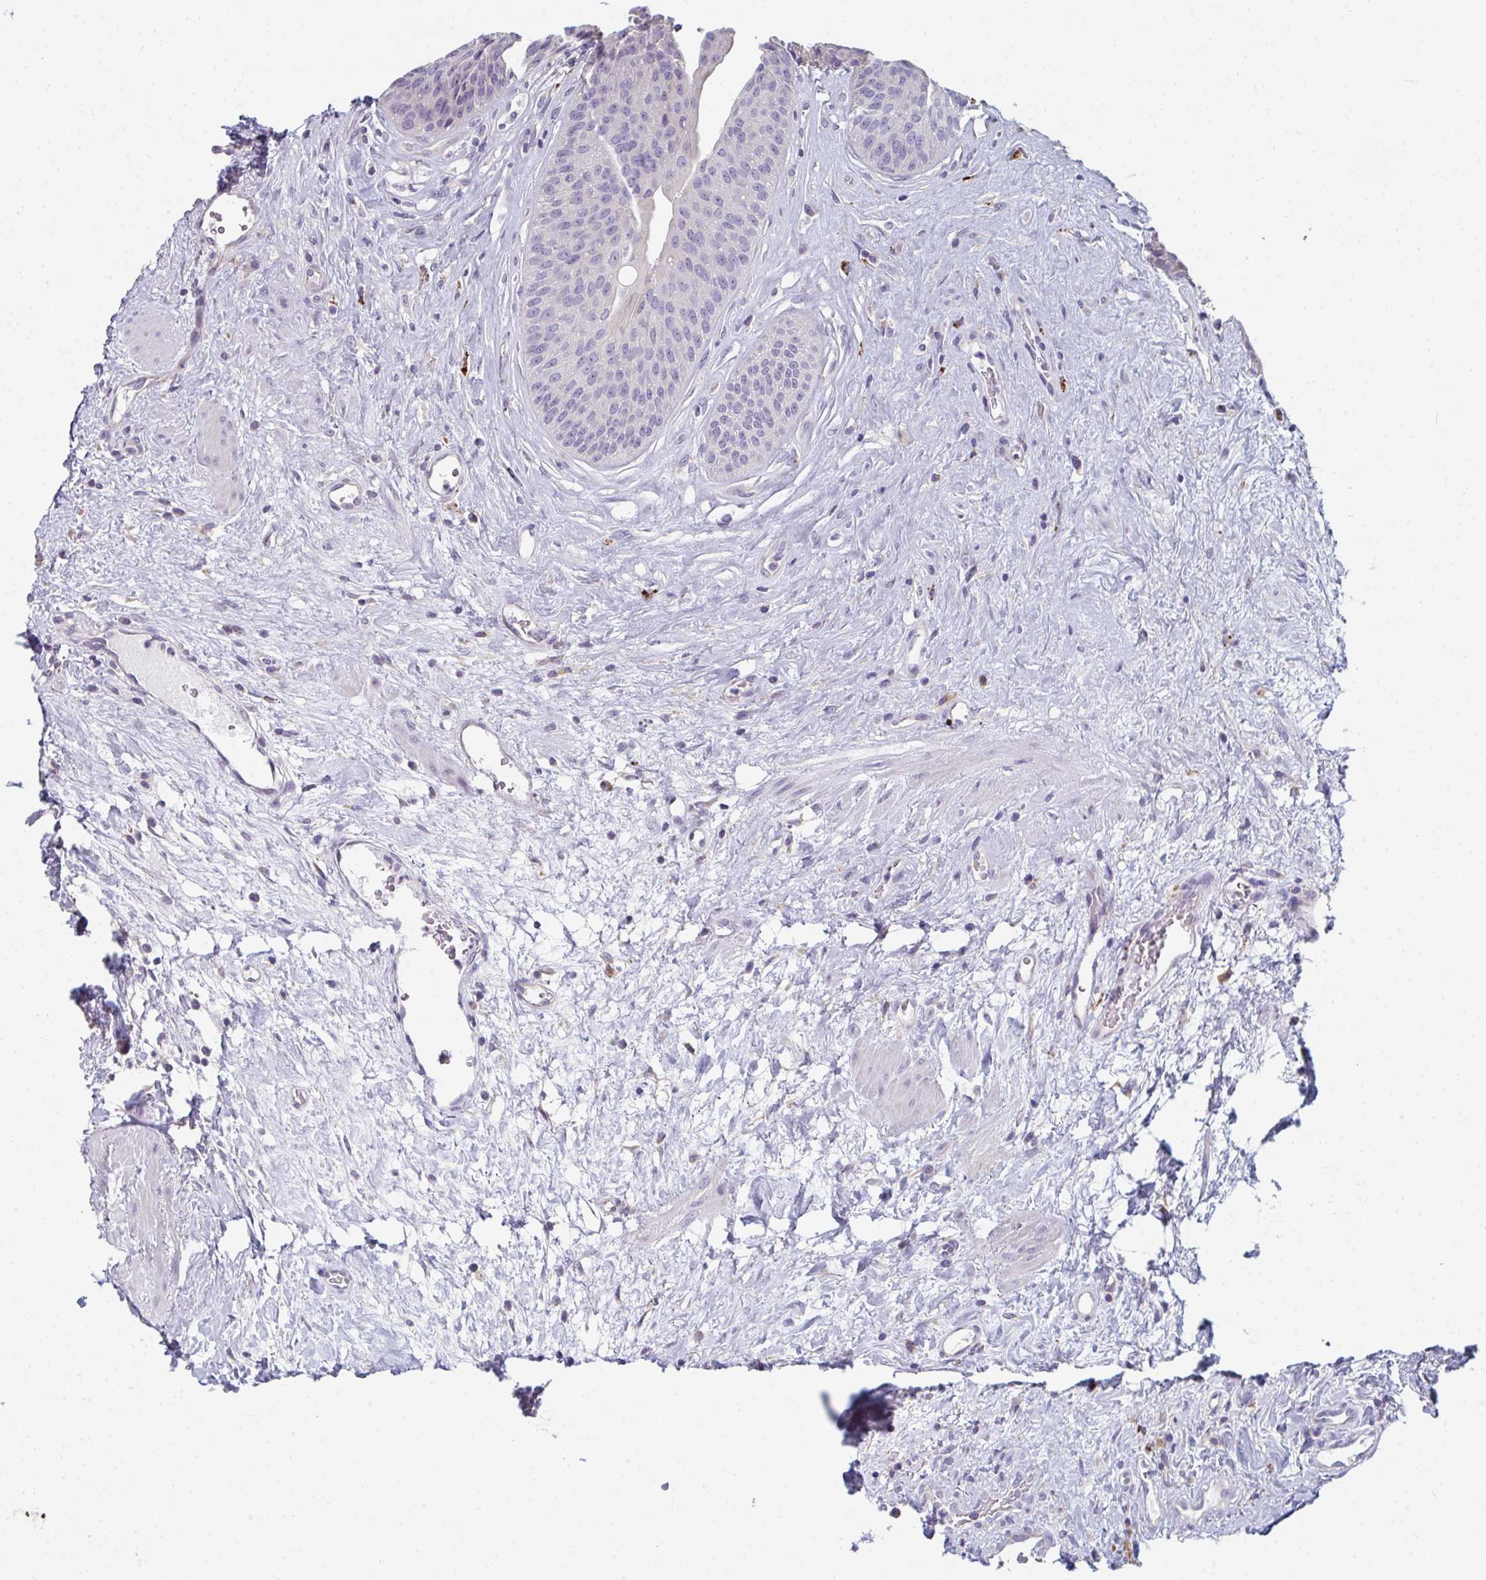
{"staining": {"intensity": "negative", "quantity": "none", "location": "none"}, "tissue": "urinary bladder", "cell_type": "Urothelial cells", "image_type": "normal", "snomed": [{"axis": "morphology", "description": "Normal tissue, NOS"}, {"axis": "topography", "description": "Urinary bladder"}], "caption": "A high-resolution image shows immunohistochemistry (IHC) staining of benign urinary bladder, which demonstrates no significant staining in urothelial cells.", "gene": "EIF1AD", "patient": {"sex": "female", "age": 56}}